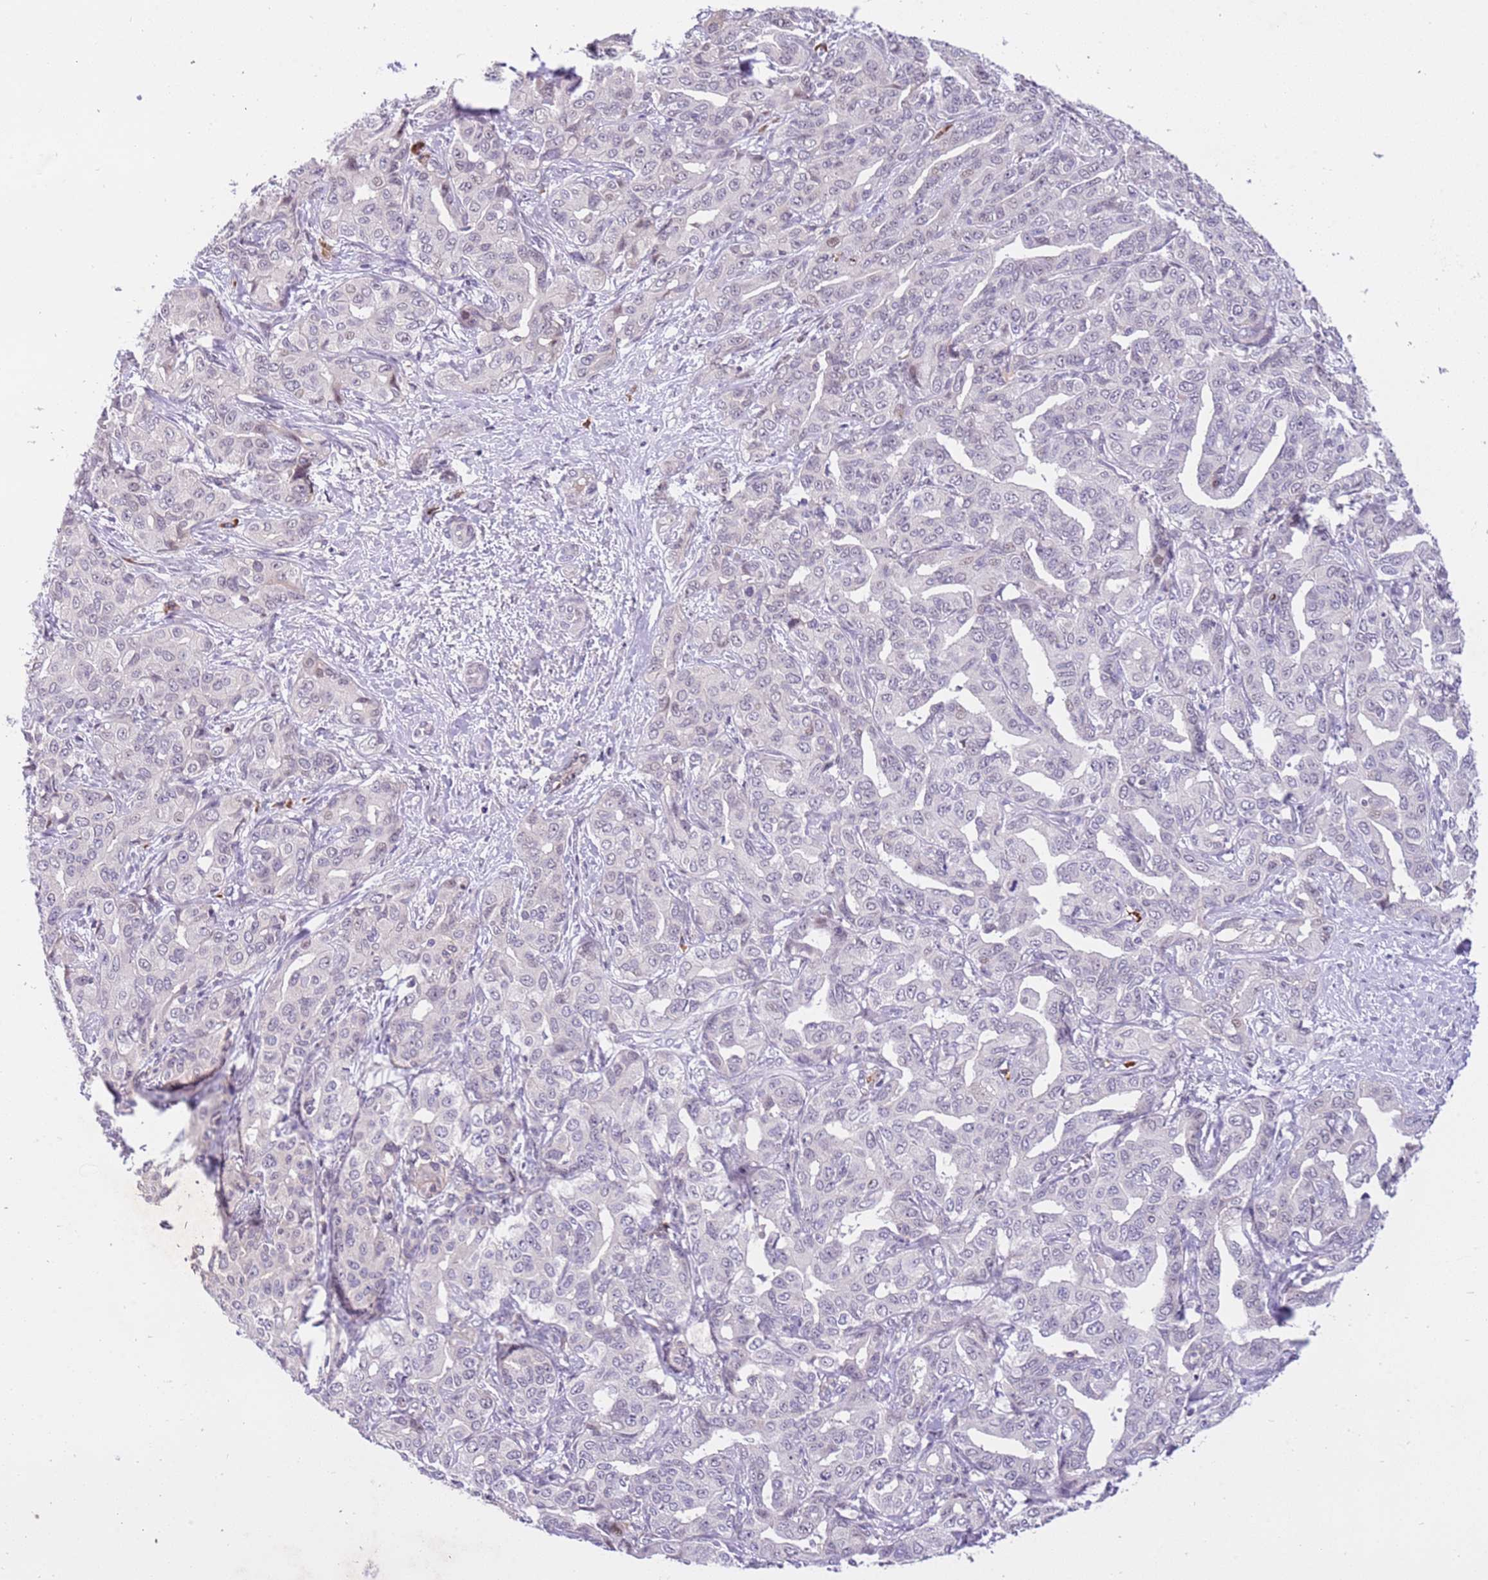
{"staining": {"intensity": "negative", "quantity": "none", "location": "none"}, "tissue": "liver cancer", "cell_type": "Tumor cells", "image_type": "cancer", "snomed": [{"axis": "morphology", "description": "Cholangiocarcinoma"}, {"axis": "topography", "description": "Liver"}], "caption": "Liver cancer was stained to show a protein in brown. There is no significant expression in tumor cells.", "gene": "MAGEF1", "patient": {"sex": "male", "age": 59}}